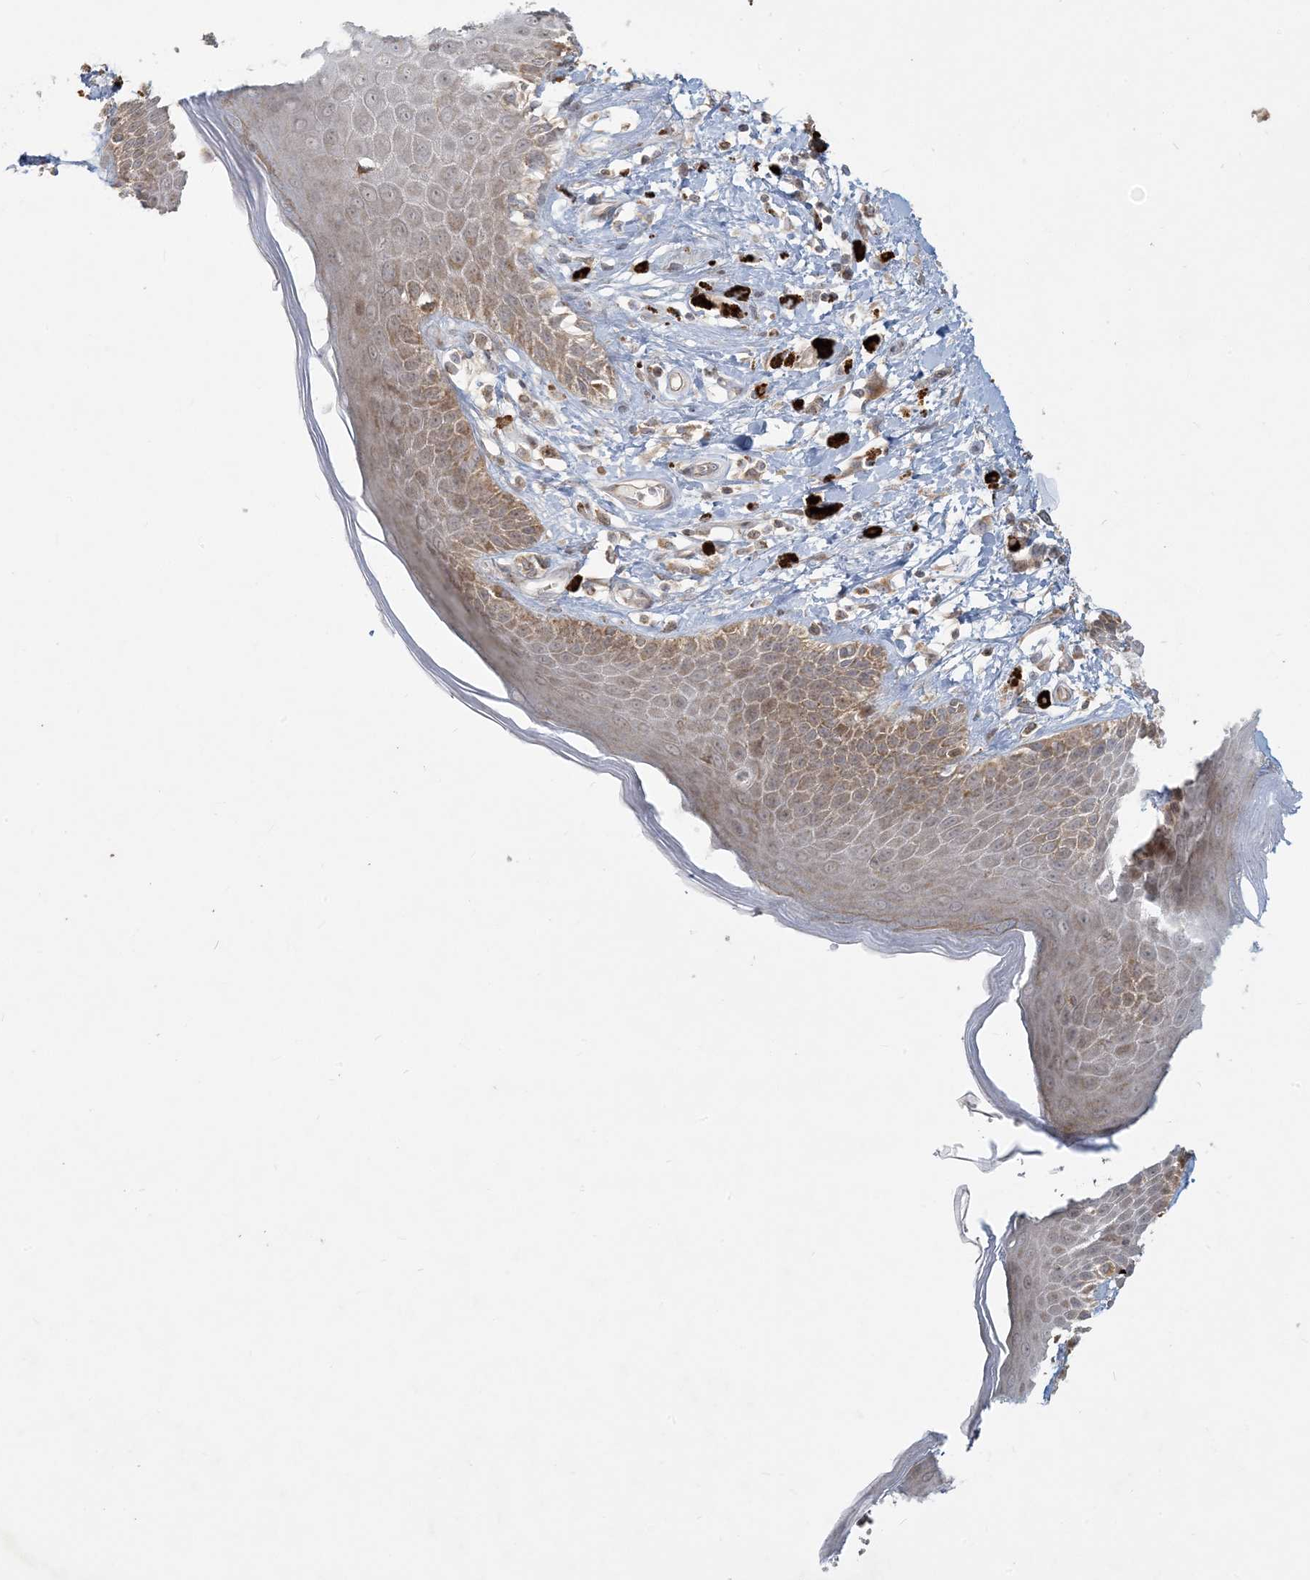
{"staining": {"intensity": "moderate", "quantity": "25%-75%", "location": "cytoplasmic/membranous"}, "tissue": "skin", "cell_type": "Epidermal cells", "image_type": "normal", "snomed": [{"axis": "morphology", "description": "Normal tissue, NOS"}, {"axis": "topography", "description": "Anal"}], "caption": "Human skin stained for a protein (brown) demonstrates moderate cytoplasmic/membranous positive positivity in about 25%-75% of epidermal cells.", "gene": "MCAT", "patient": {"sex": "female", "age": 78}}